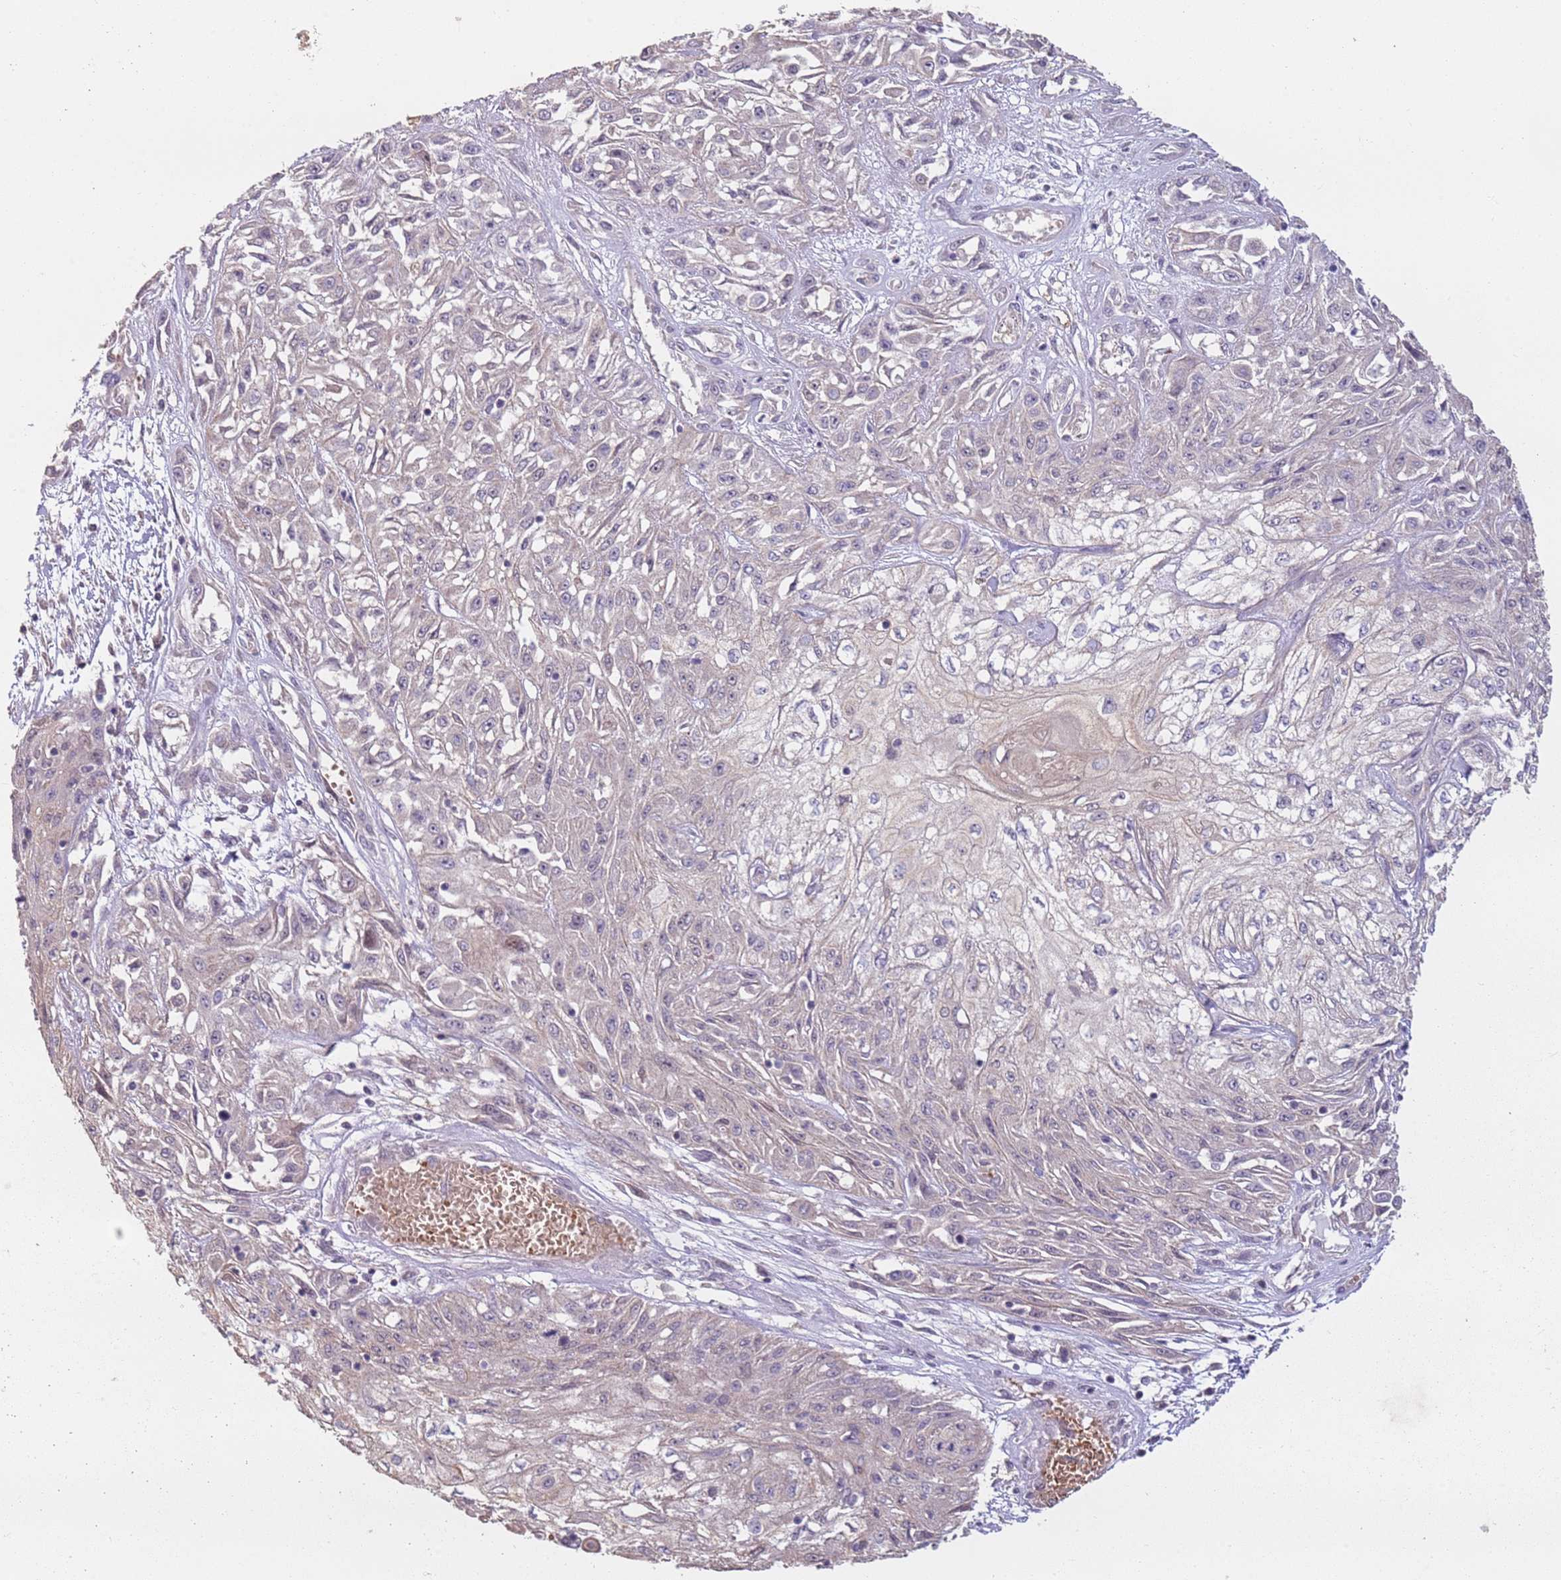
{"staining": {"intensity": "negative", "quantity": "none", "location": "none"}, "tissue": "skin cancer", "cell_type": "Tumor cells", "image_type": "cancer", "snomed": [{"axis": "morphology", "description": "Squamous cell carcinoma, NOS"}, {"axis": "morphology", "description": "Squamous cell carcinoma, metastatic, NOS"}, {"axis": "topography", "description": "Skin"}, {"axis": "topography", "description": "Lymph node"}], "caption": "This is an immunohistochemistry (IHC) image of human skin cancer. There is no staining in tumor cells.", "gene": "TEKT4", "patient": {"sex": "male", "age": 75}}